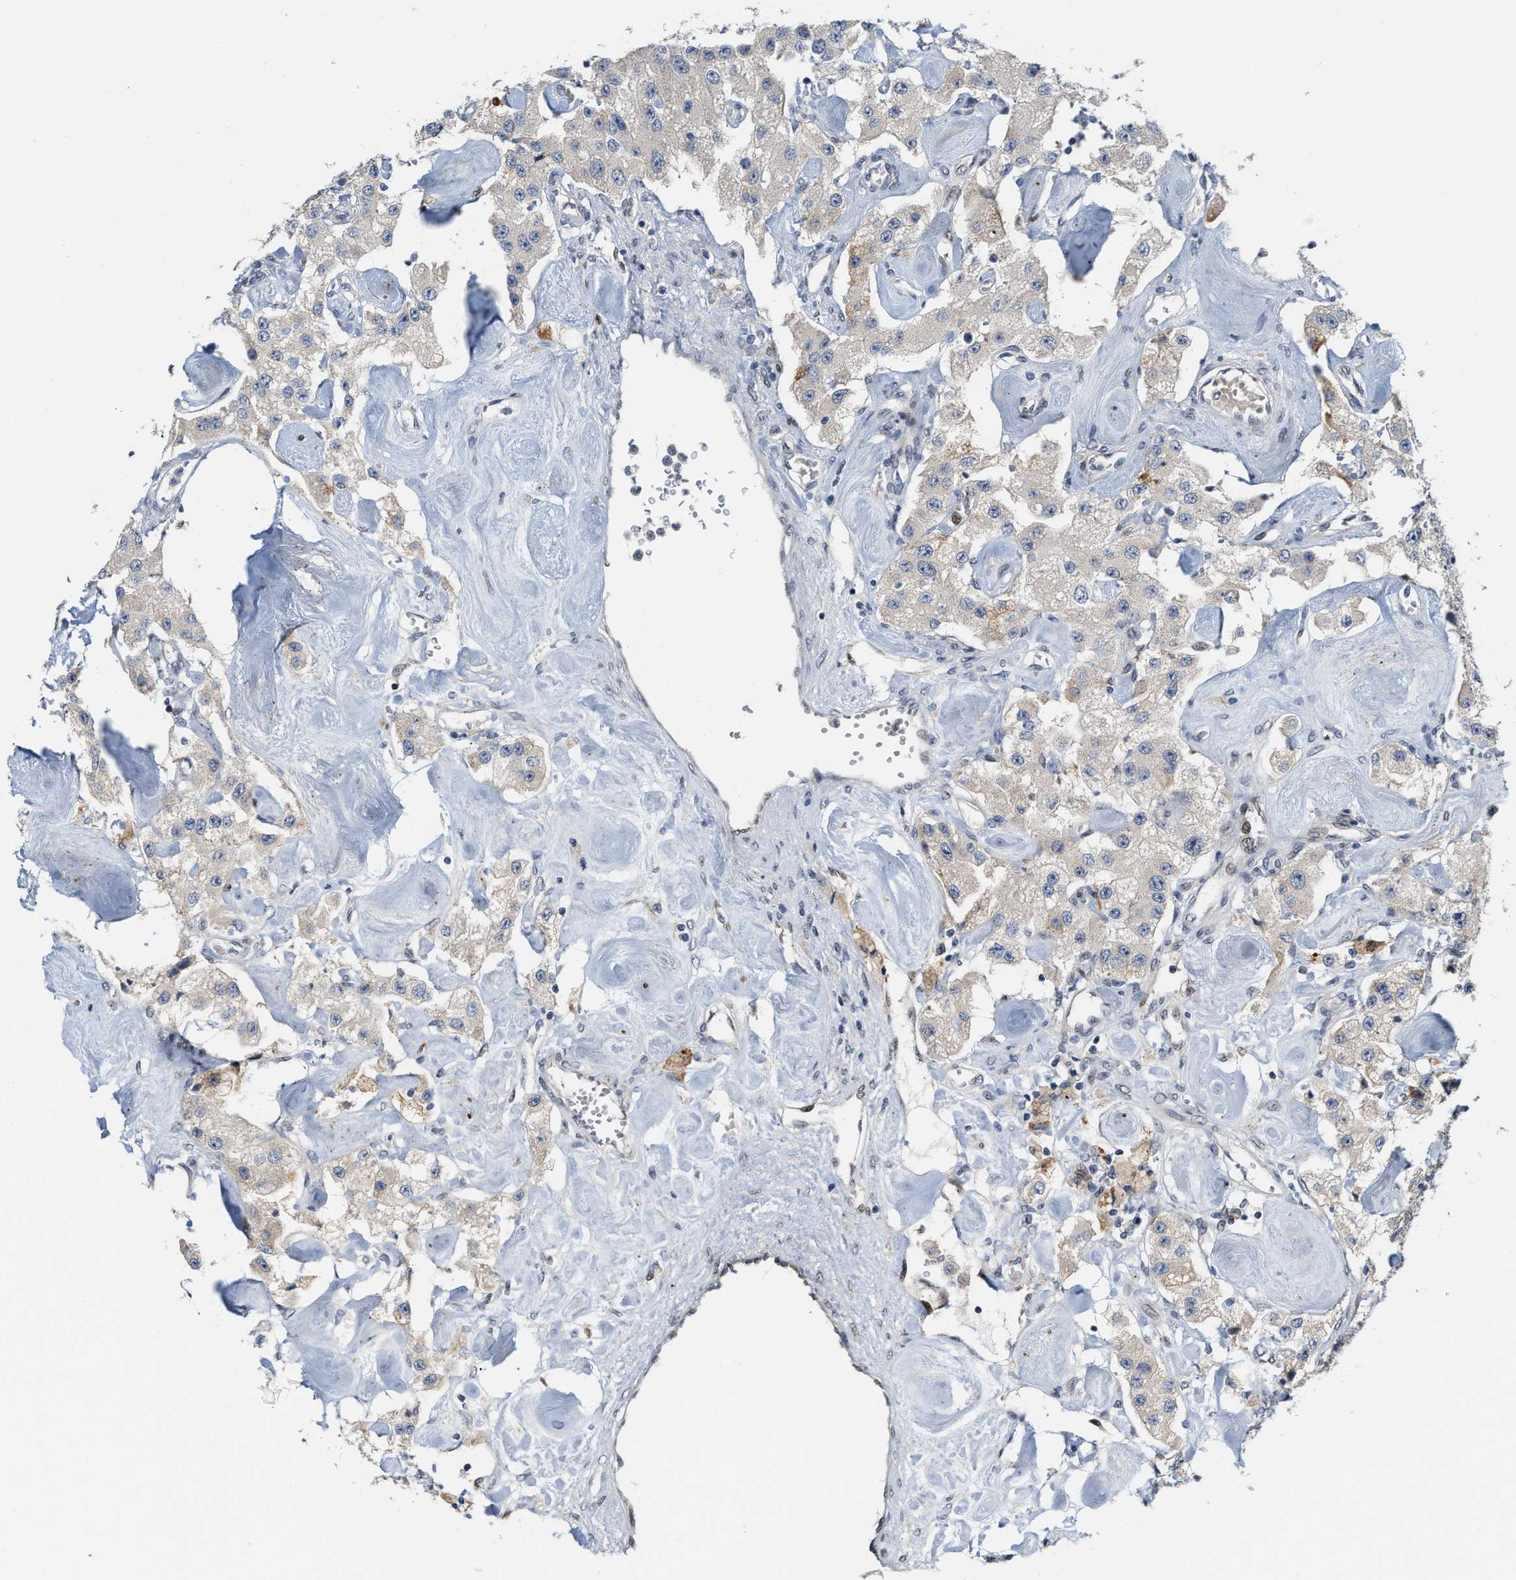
{"staining": {"intensity": "weak", "quantity": "<25%", "location": "cytoplasmic/membranous"}, "tissue": "carcinoid", "cell_type": "Tumor cells", "image_type": "cancer", "snomed": [{"axis": "morphology", "description": "Carcinoid, malignant, NOS"}, {"axis": "topography", "description": "Pancreas"}], "caption": "Human carcinoid stained for a protein using IHC shows no positivity in tumor cells.", "gene": "TCF4", "patient": {"sex": "male", "age": 41}}